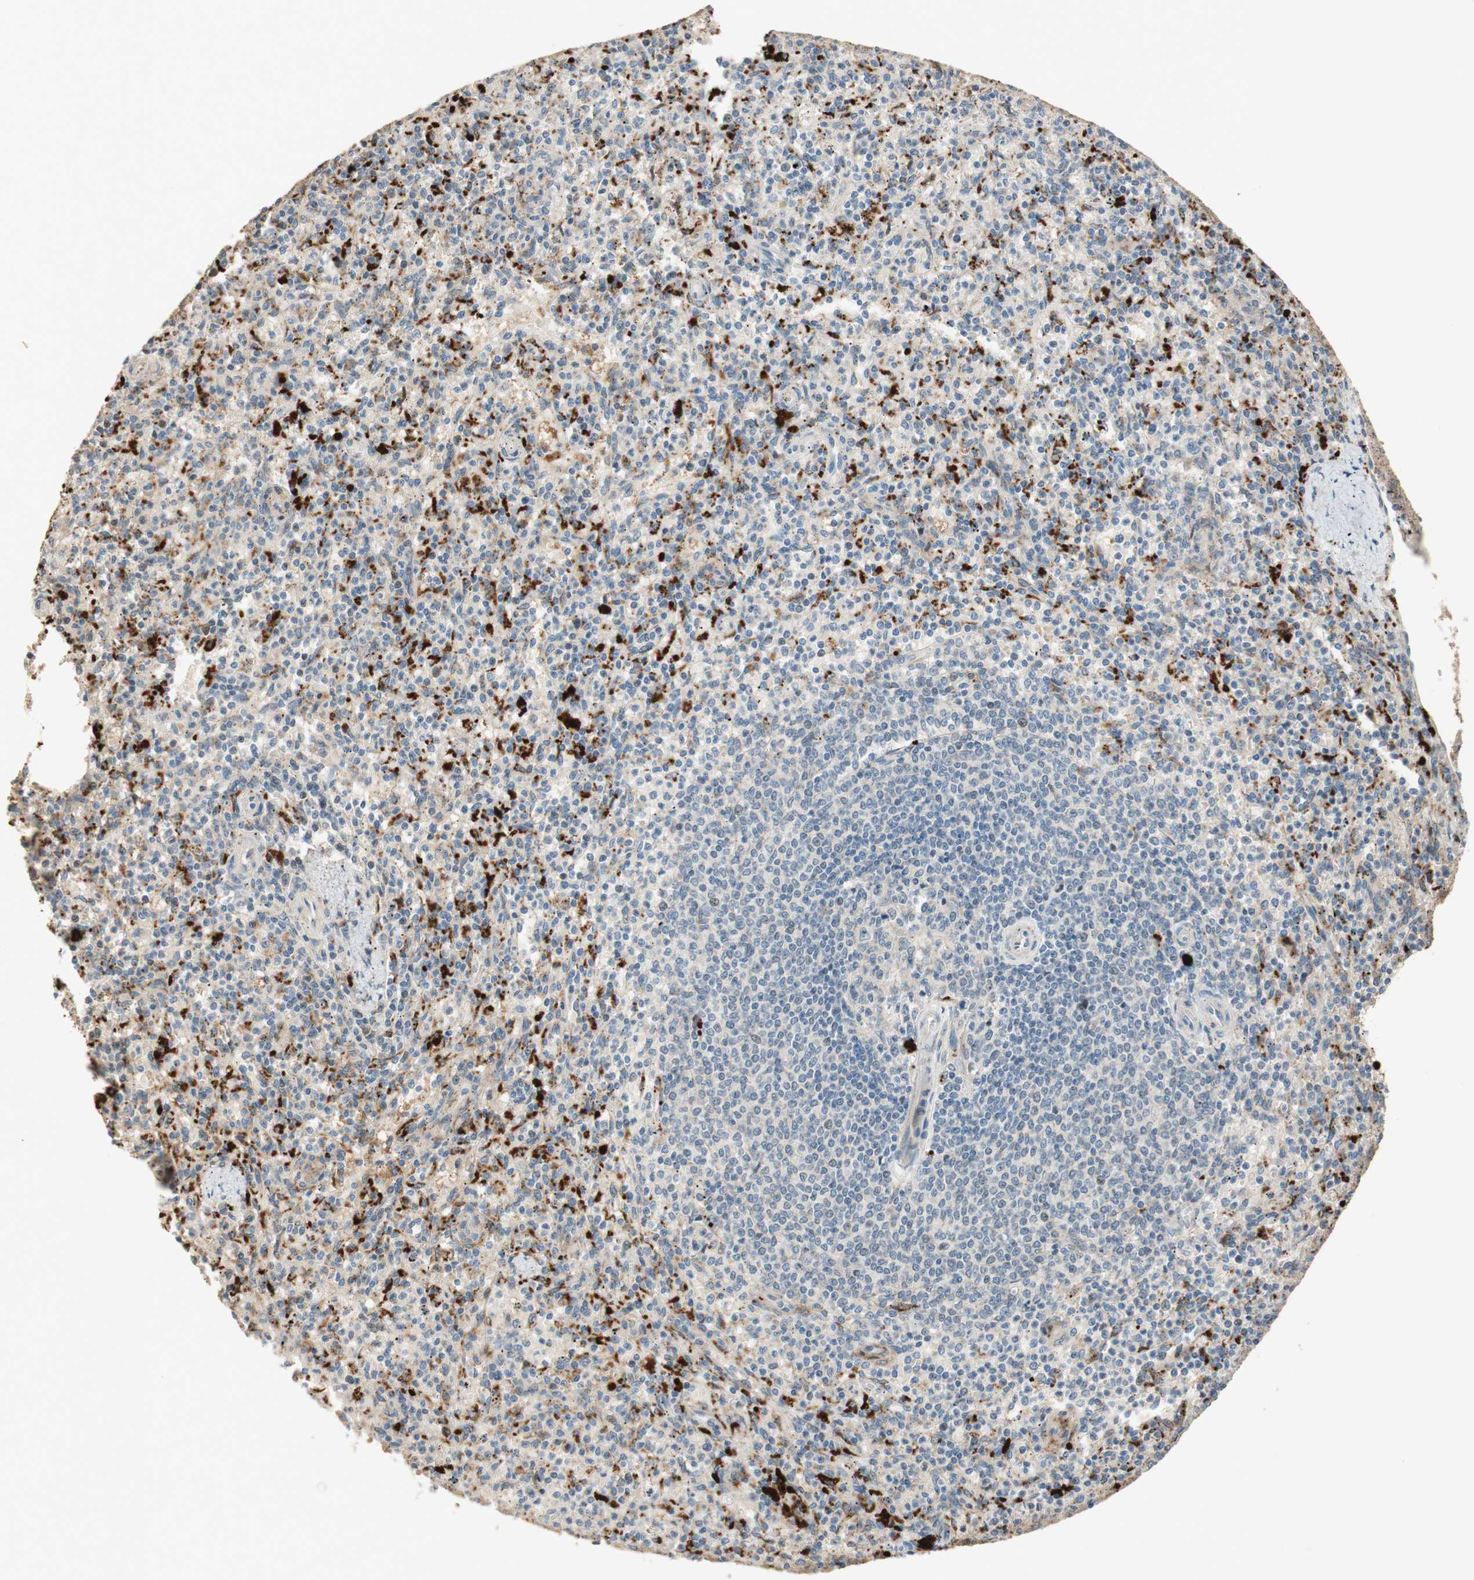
{"staining": {"intensity": "moderate", "quantity": "<25%", "location": "cytoplasmic/membranous"}, "tissue": "spleen", "cell_type": "Cells in red pulp", "image_type": "normal", "snomed": [{"axis": "morphology", "description": "Normal tissue, NOS"}, {"axis": "topography", "description": "Spleen"}], "caption": "Immunohistochemistry (IHC) micrograph of unremarkable spleen: human spleen stained using immunohistochemistry (IHC) demonstrates low levels of moderate protein expression localized specifically in the cytoplasmic/membranous of cells in red pulp, appearing as a cytoplasmic/membranous brown color.", "gene": "PTPN21", "patient": {"sex": "male", "age": 72}}